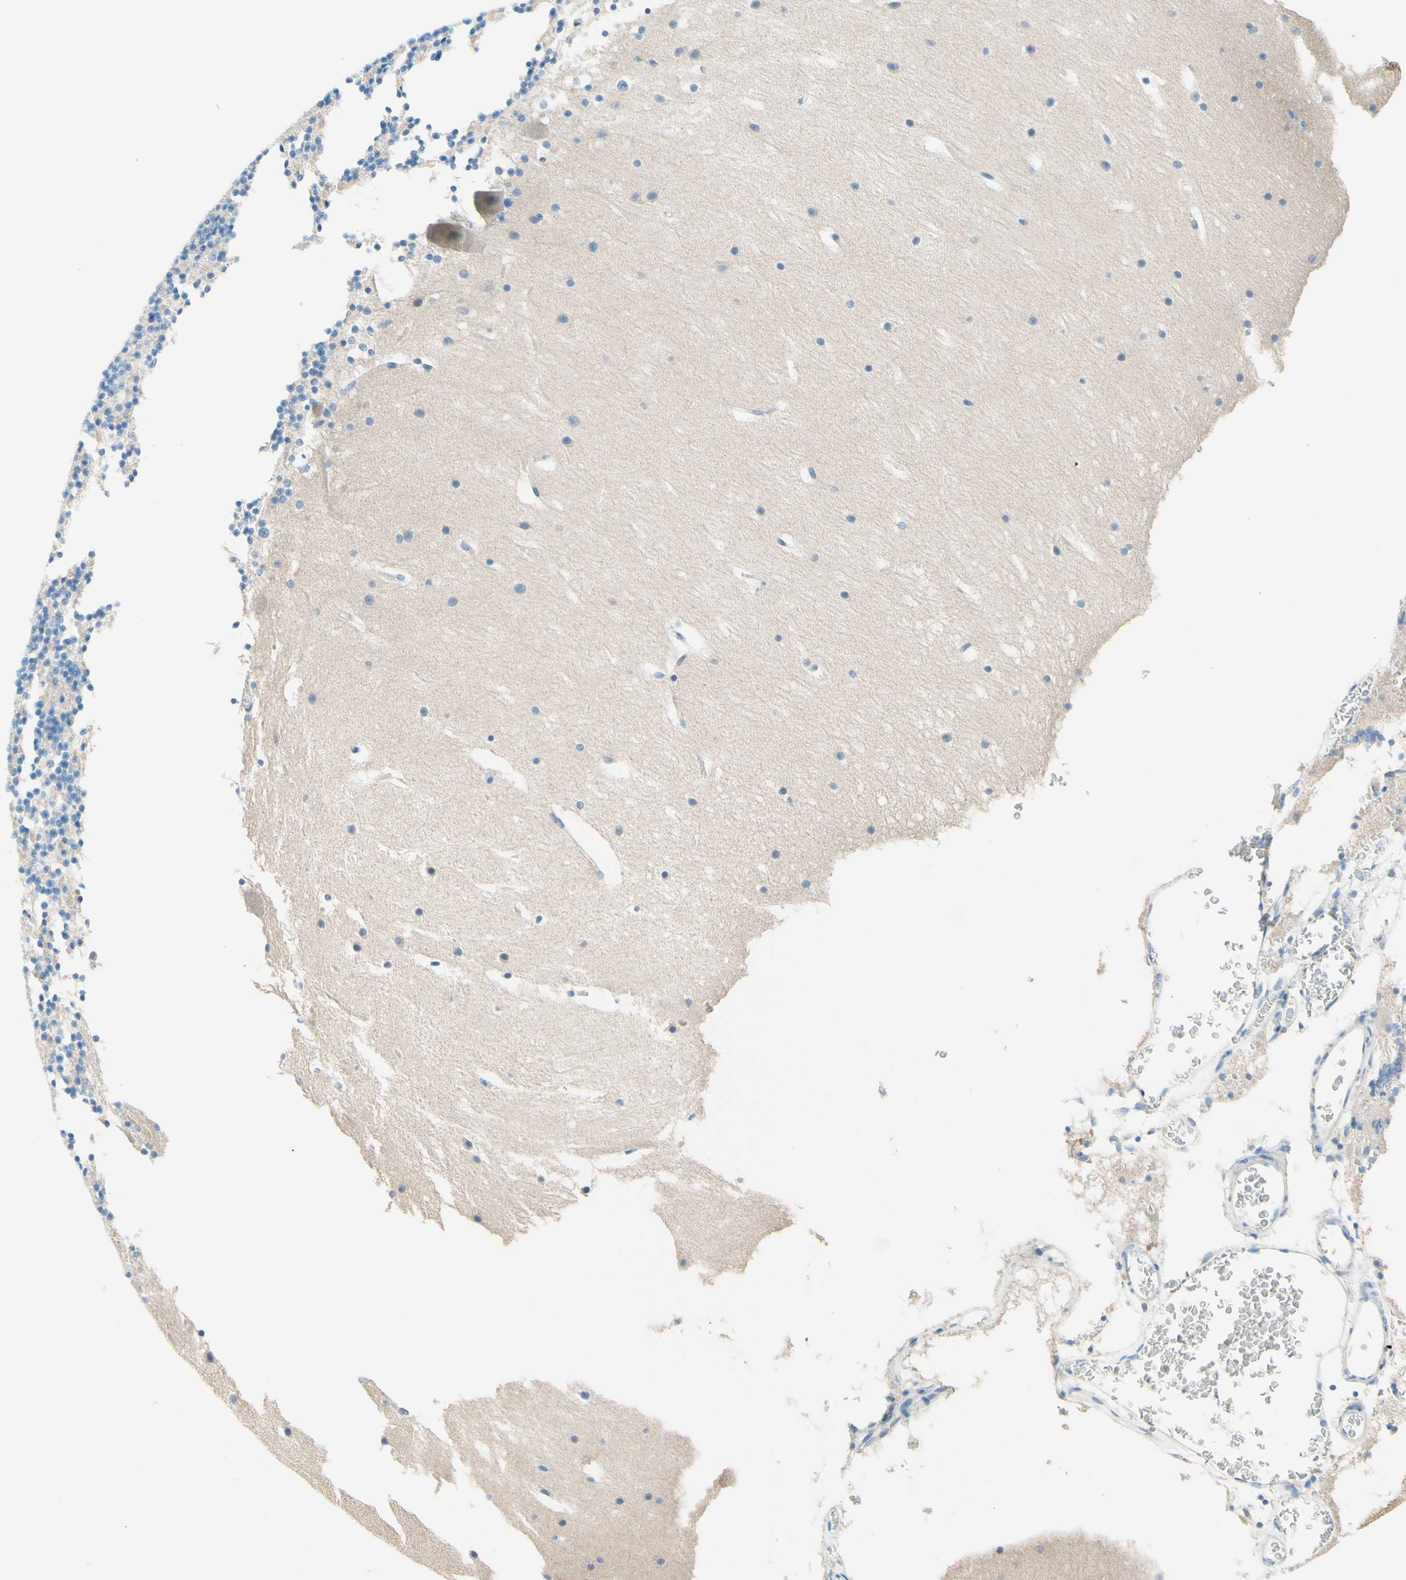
{"staining": {"intensity": "negative", "quantity": "none", "location": "none"}, "tissue": "cerebellum", "cell_type": "Cells in granular layer", "image_type": "normal", "snomed": [{"axis": "morphology", "description": "Normal tissue, NOS"}, {"axis": "topography", "description": "Cerebellum"}], "caption": "IHC photomicrograph of normal cerebellum: human cerebellum stained with DAB (3,3'-diaminobenzidine) exhibits no significant protein staining in cells in granular layer.", "gene": "PASD1", "patient": {"sex": "male", "age": 45}}